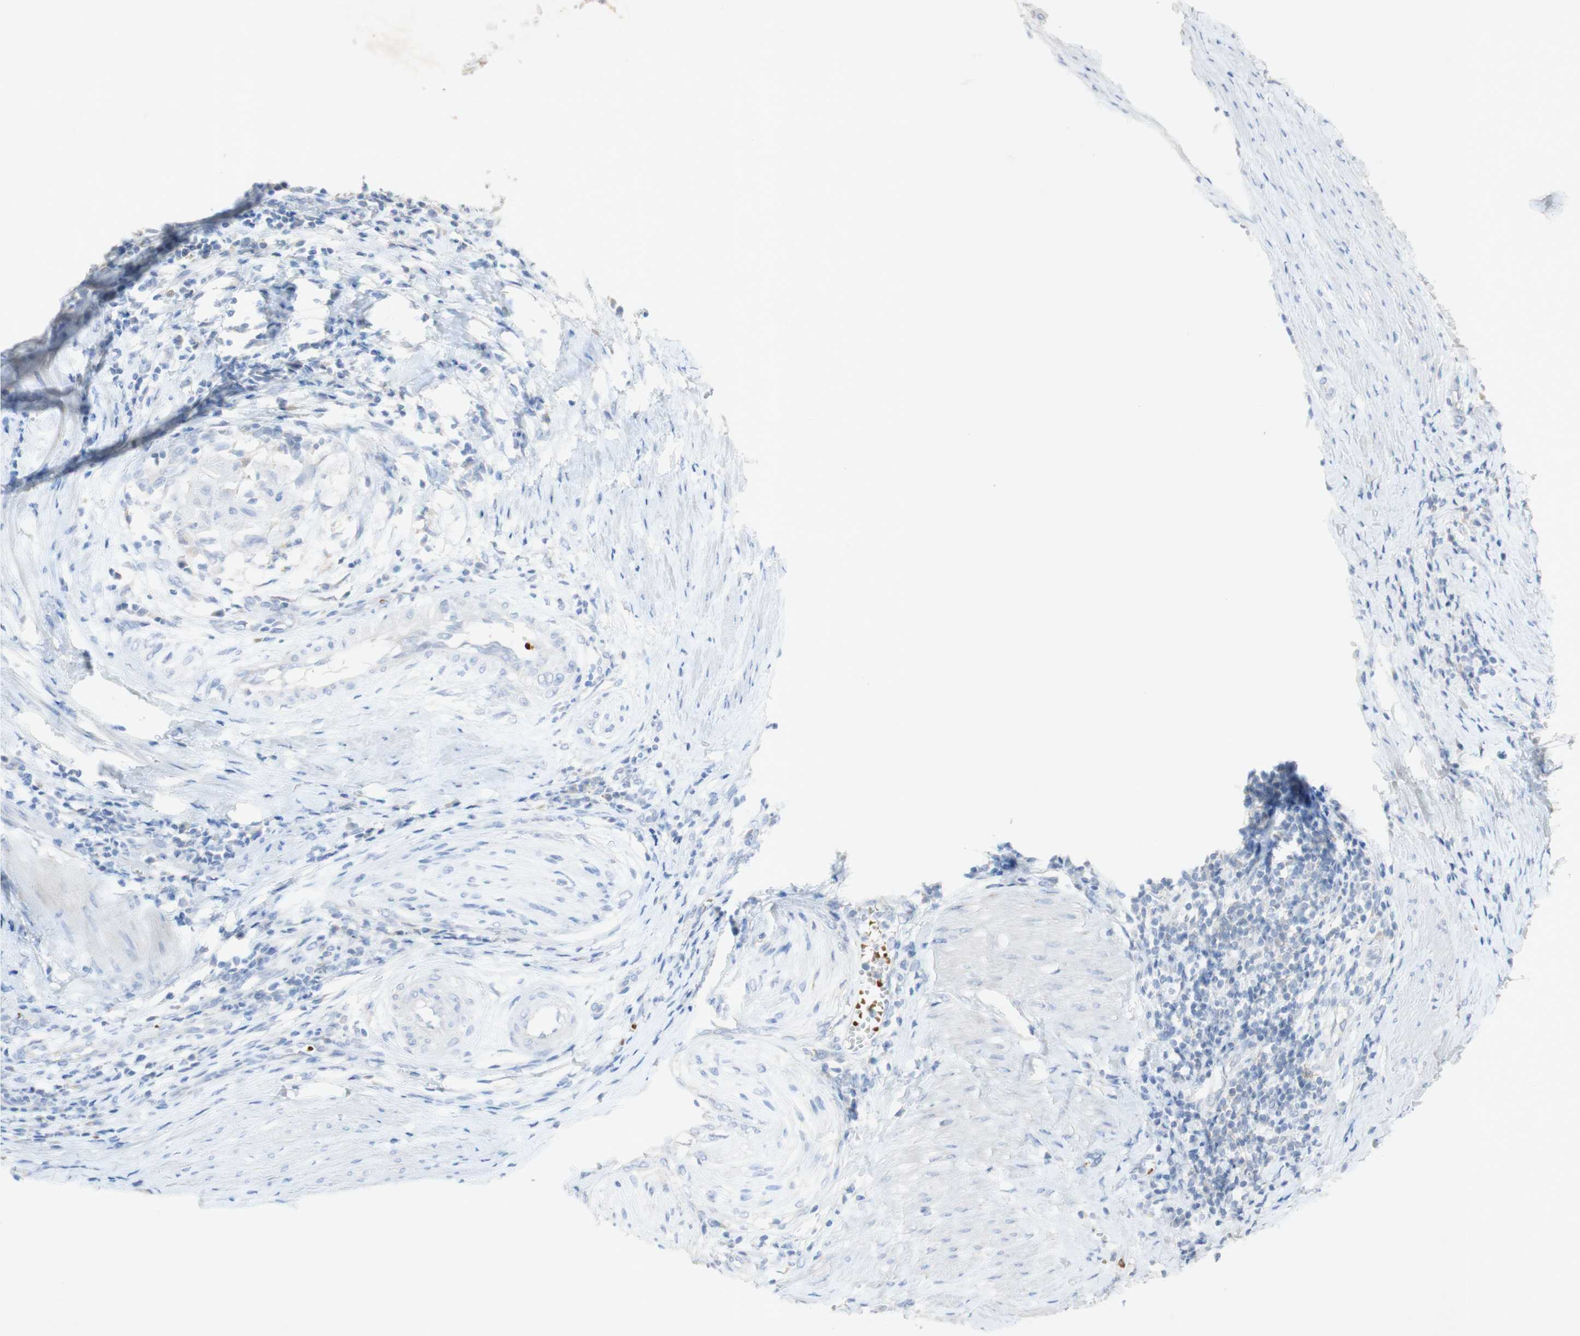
{"staining": {"intensity": "negative", "quantity": "none", "location": "none"}, "tissue": "cervical cancer", "cell_type": "Tumor cells", "image_type": "cancer", "snomed": [{"axis": "morphology", "description": "Squamous cell carcinoma, NOS"}, {"axis": "topography", "description": "Cervix"}], "caption": "Image shows no protein staining in tumor cells of squamous cell carcinoma (cervical) tissue.", "gene": "EPO", "patient": {"sex": "female", "age": 39}}